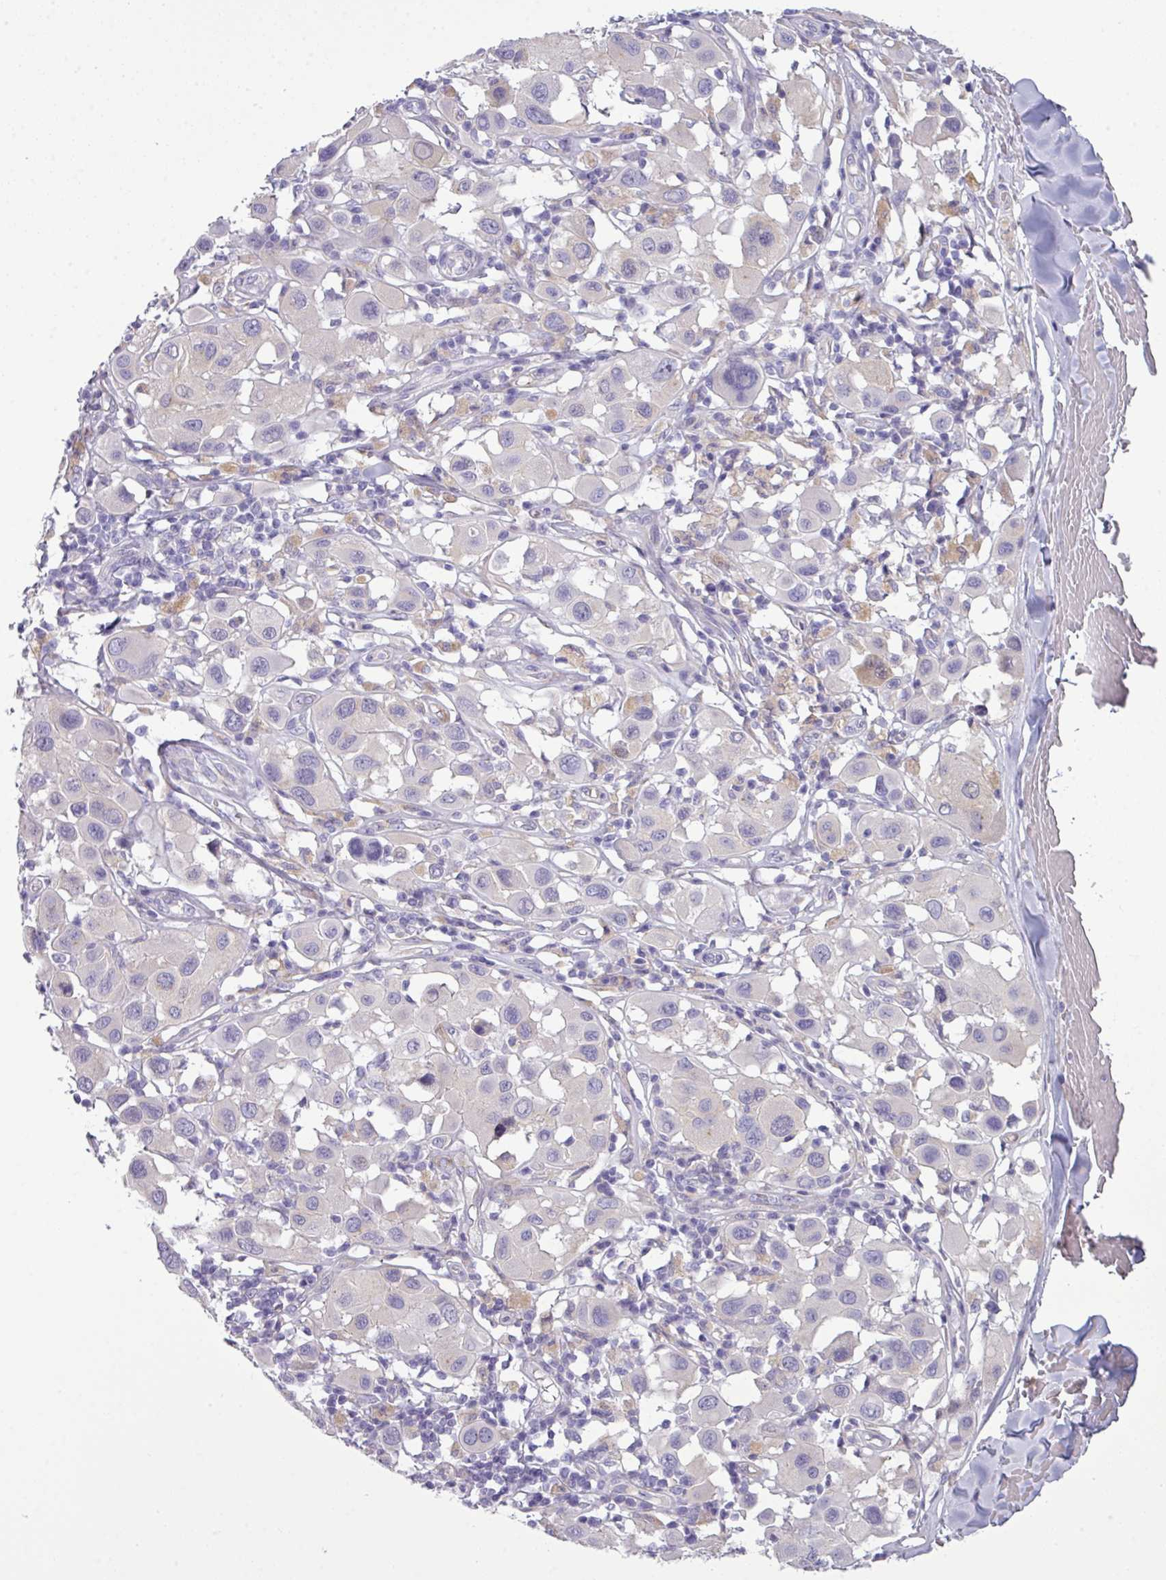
{"staining": {"intensity": "negative", "quantity": "none", "location": "none"}, "tissue": "melanoma", "cell_type": "Tumor cells", "image_type": "cancer", "snomed": [{"axis": "morphology", "description": "Malignant melanoma, Metastatic site"}, {"axis": "topography", "description": "Skin"}], "caption": "Micrograph shows no significant protein staining in tumor cells of melanoma. The staining was performed using DAB (3,3'-diaminobenzidine) to visualize the protein expression in brown, while the nuclei were stained in blue with hematoxylin (Magnification: 20x).", "gene": "ABCC5", "patient": {"sex": "male", "age": 41}}